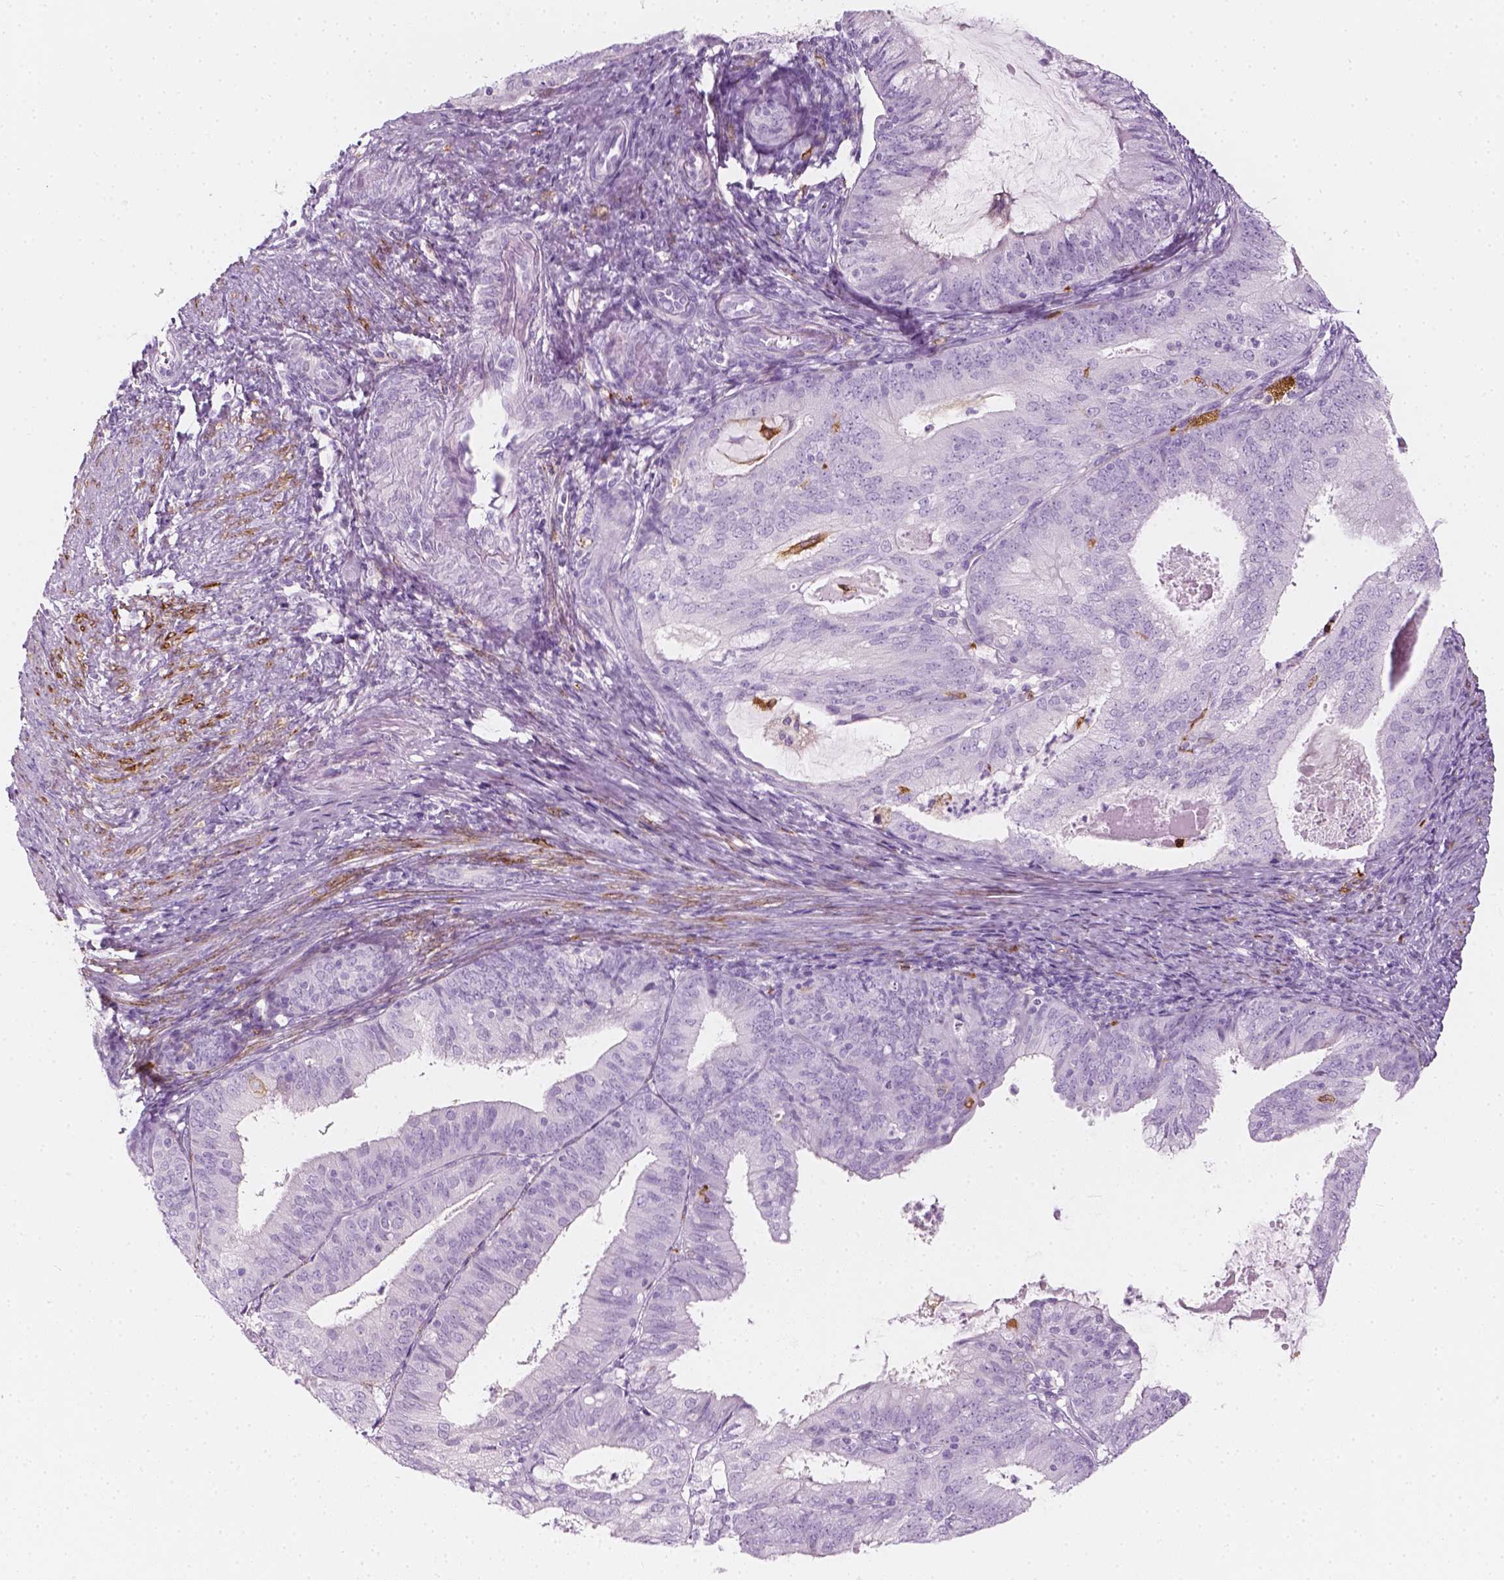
{"staining": {"intensity": "negative", "quantity": "none", "location": "none"}, "tissue": "endometrial cancer", "cell_type": "Tumor cells", "image_type": "cancer", "snomed": [{"axis": "morphology", "description": "Adenocarcinoma, NOS"}, {"axis": "topography", "description": "Endometrium"}], "caption": "Endometrial cancer was stained to show a protein in brown. There is no significant positivity in tumor cells.", "gene": "CES1", "patient": {"sex": "female", "age": 57}}